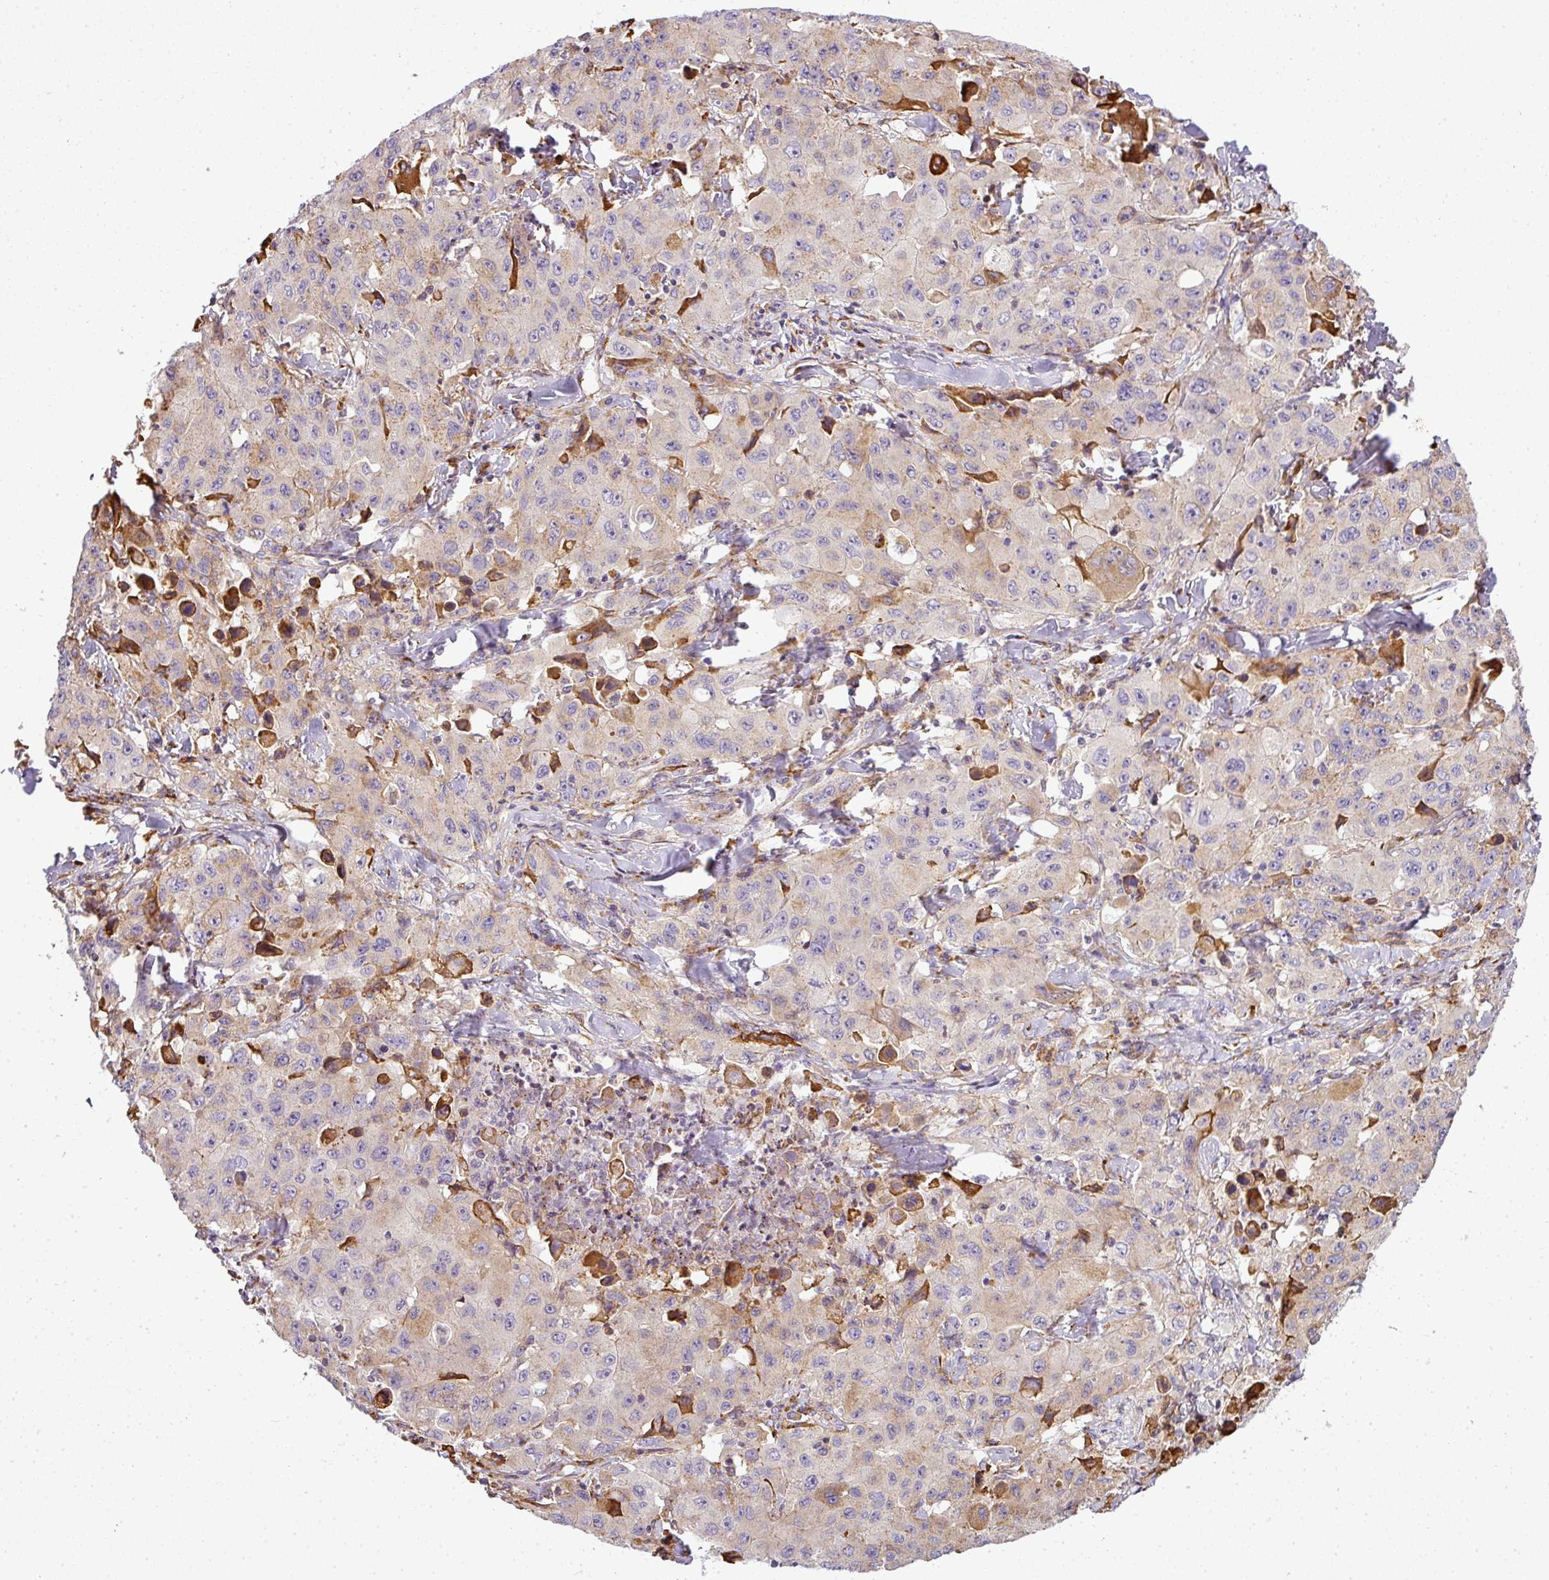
{"staining": {"intensity": "moderate", "quantity": "<25%", "location": "cytoplasmic/membranous"}, "tissue": "lung cancer", "cell_type": "Tumor cells", "image_type": "cancer", "snomed": [{"axis": "morphology", "description": "Squamous cell carcinoma, NOS"}, {"axis": "topography", "description": "Lung"}], "caption": "Immunohistochemical staining of human lung squamous cell carcinoma displays moderate cytoplasmic/membranous protein staining in about <25% of tumor cells. (Stains: DAB in brown, nuclei in blue, Microscopy: brightfield microscopy at high magnification).", "gene": "ANKRD18A", "patient": {"sex": "male", "age": 63}}